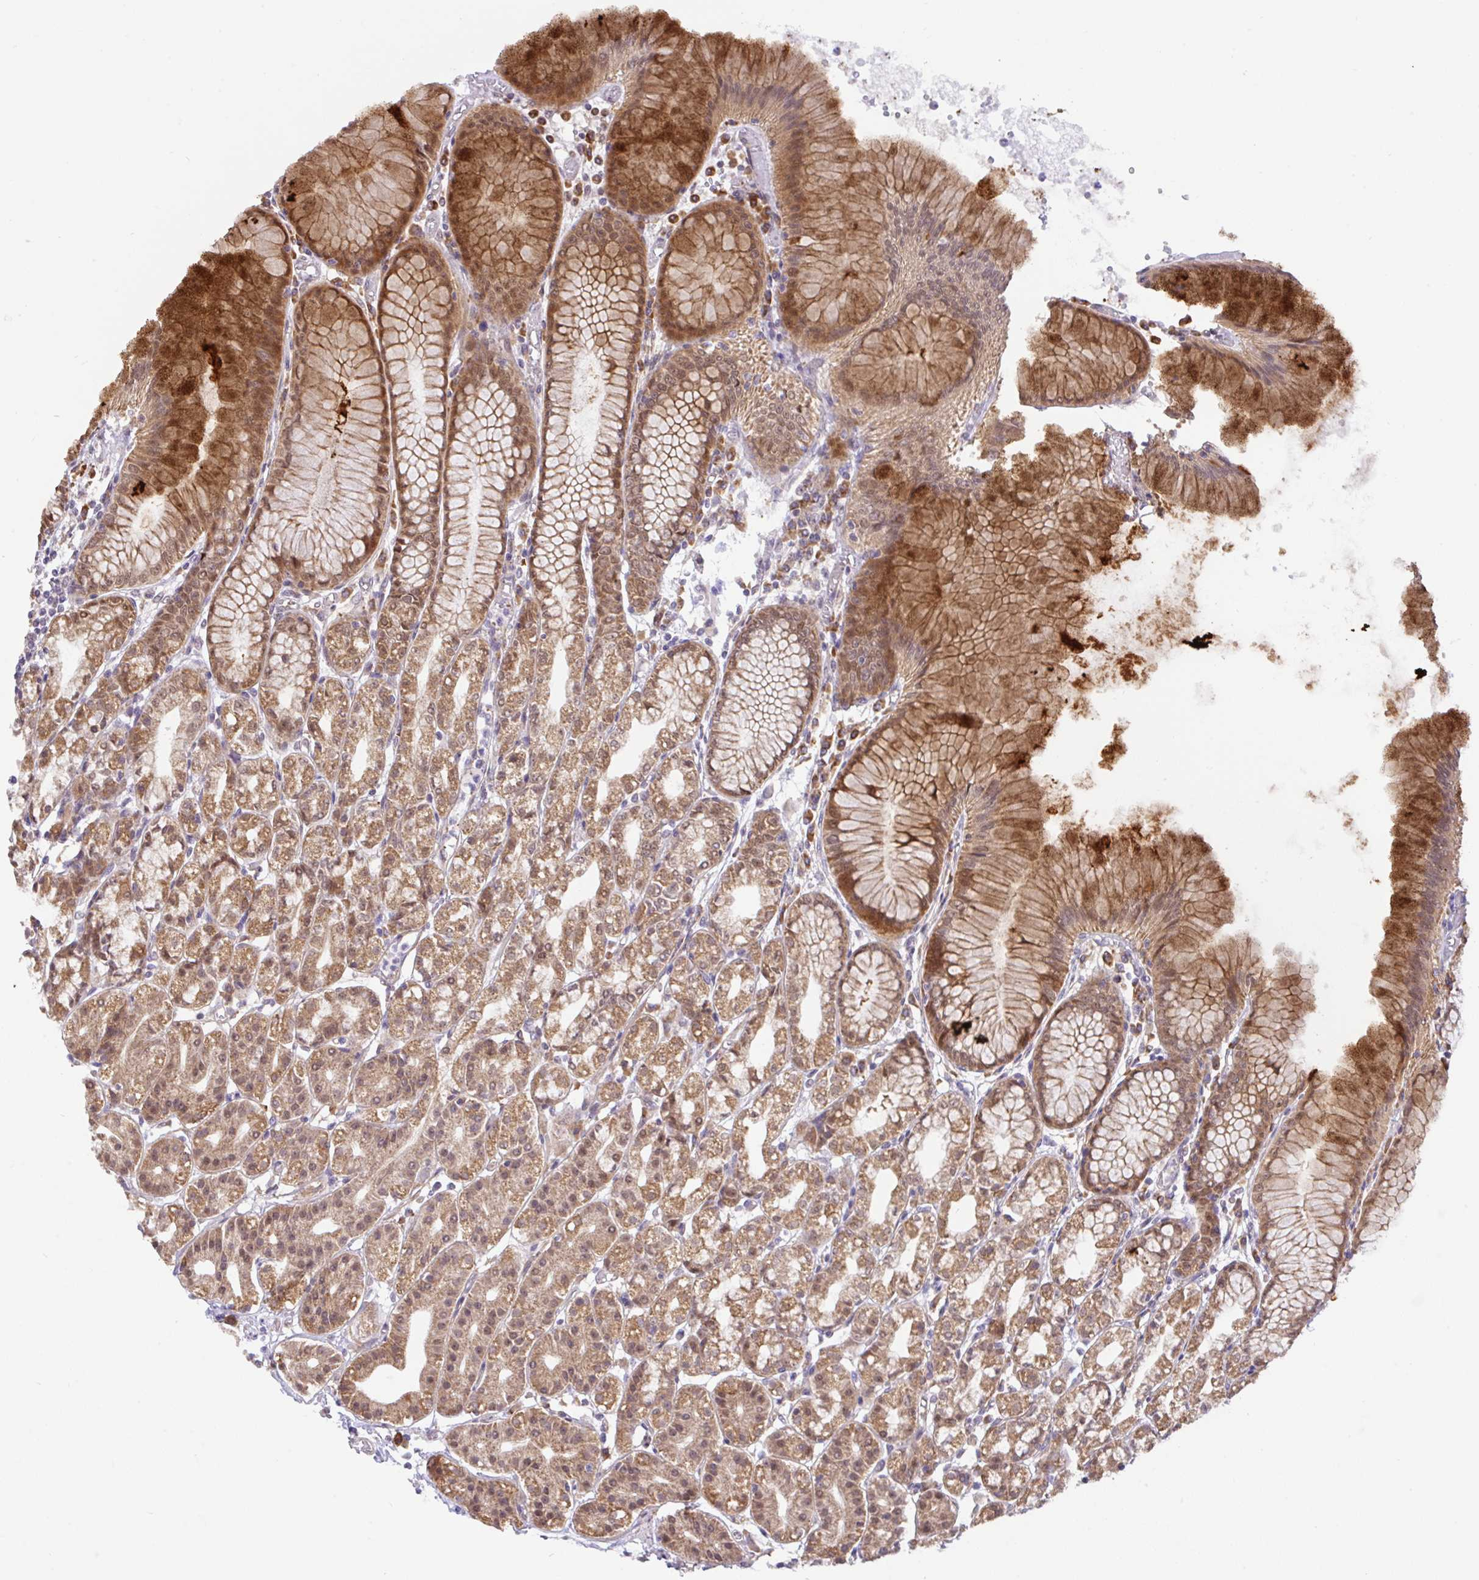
{"staining": {"intensity": "strong", "quantity": ">75%", "location": "cytoplasmic/membranous,nuclear"}, "tissue": "stomach", "cell_type": "Glandular cells", "image_type": "normal", "snomed": [{"axis": "morphology", "description": "Normal tissue, NOS"}, {"axis": "topography", "description": "Stomach"}], "caption": "DAB immunohistochemical staining of benign stomach demonstrates strong cytoplasmic/membranous,nuclear protein staining in about >75% of glandular cells.", "gene": "DLEU7", "patient": {"sex": "female", "age": 57}}